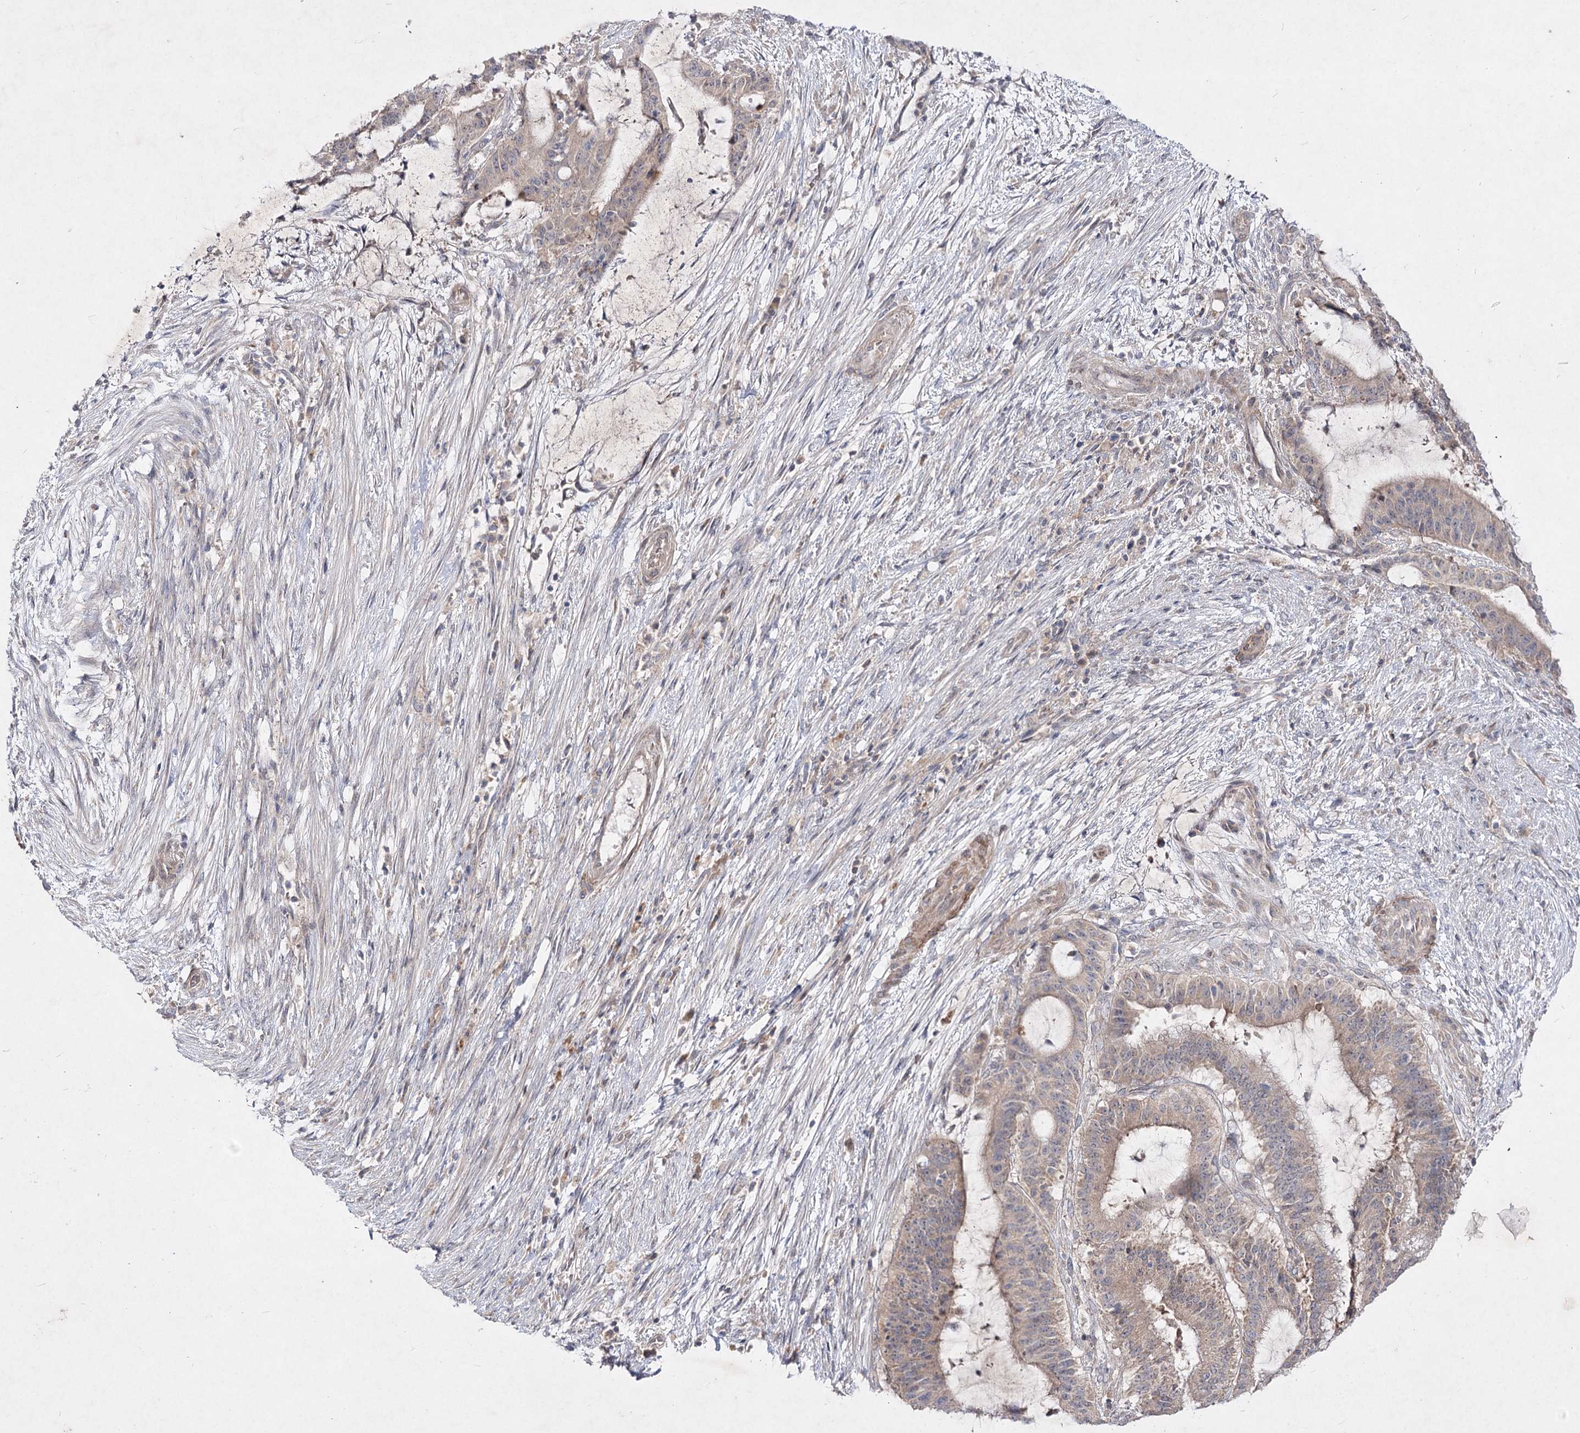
{"staining": {"intensity": "weak", "quantity": ">75%", "location": "cytoplasmic/membranous"}, "tissue": "liver cancer", "cell_type": "Tumor cells", "image_type": "cancer", "snomed": [{"axis": "morphology", "description": "Normal tissue, NOS"}, {"axis": "morphology", "description": "Cholangiocarcinoma"}, {"axis": "topography", "description": "Liver"}, {"axis": "topography", "description": "Peripheral nerve tissue"}], "caption": "Protein expression analysis of human liver cancer reveals weak cytoplasmic/membranous positivity in approximately >75% of tumor cells. (Stains: DAB (3,3'-diaminobenzidine) in brown, nuclei in blue, Microscopy: brightfield microscopy at high magnification).", "gene": "CIB2", "patient": {"sex": "female", "age": 73}}